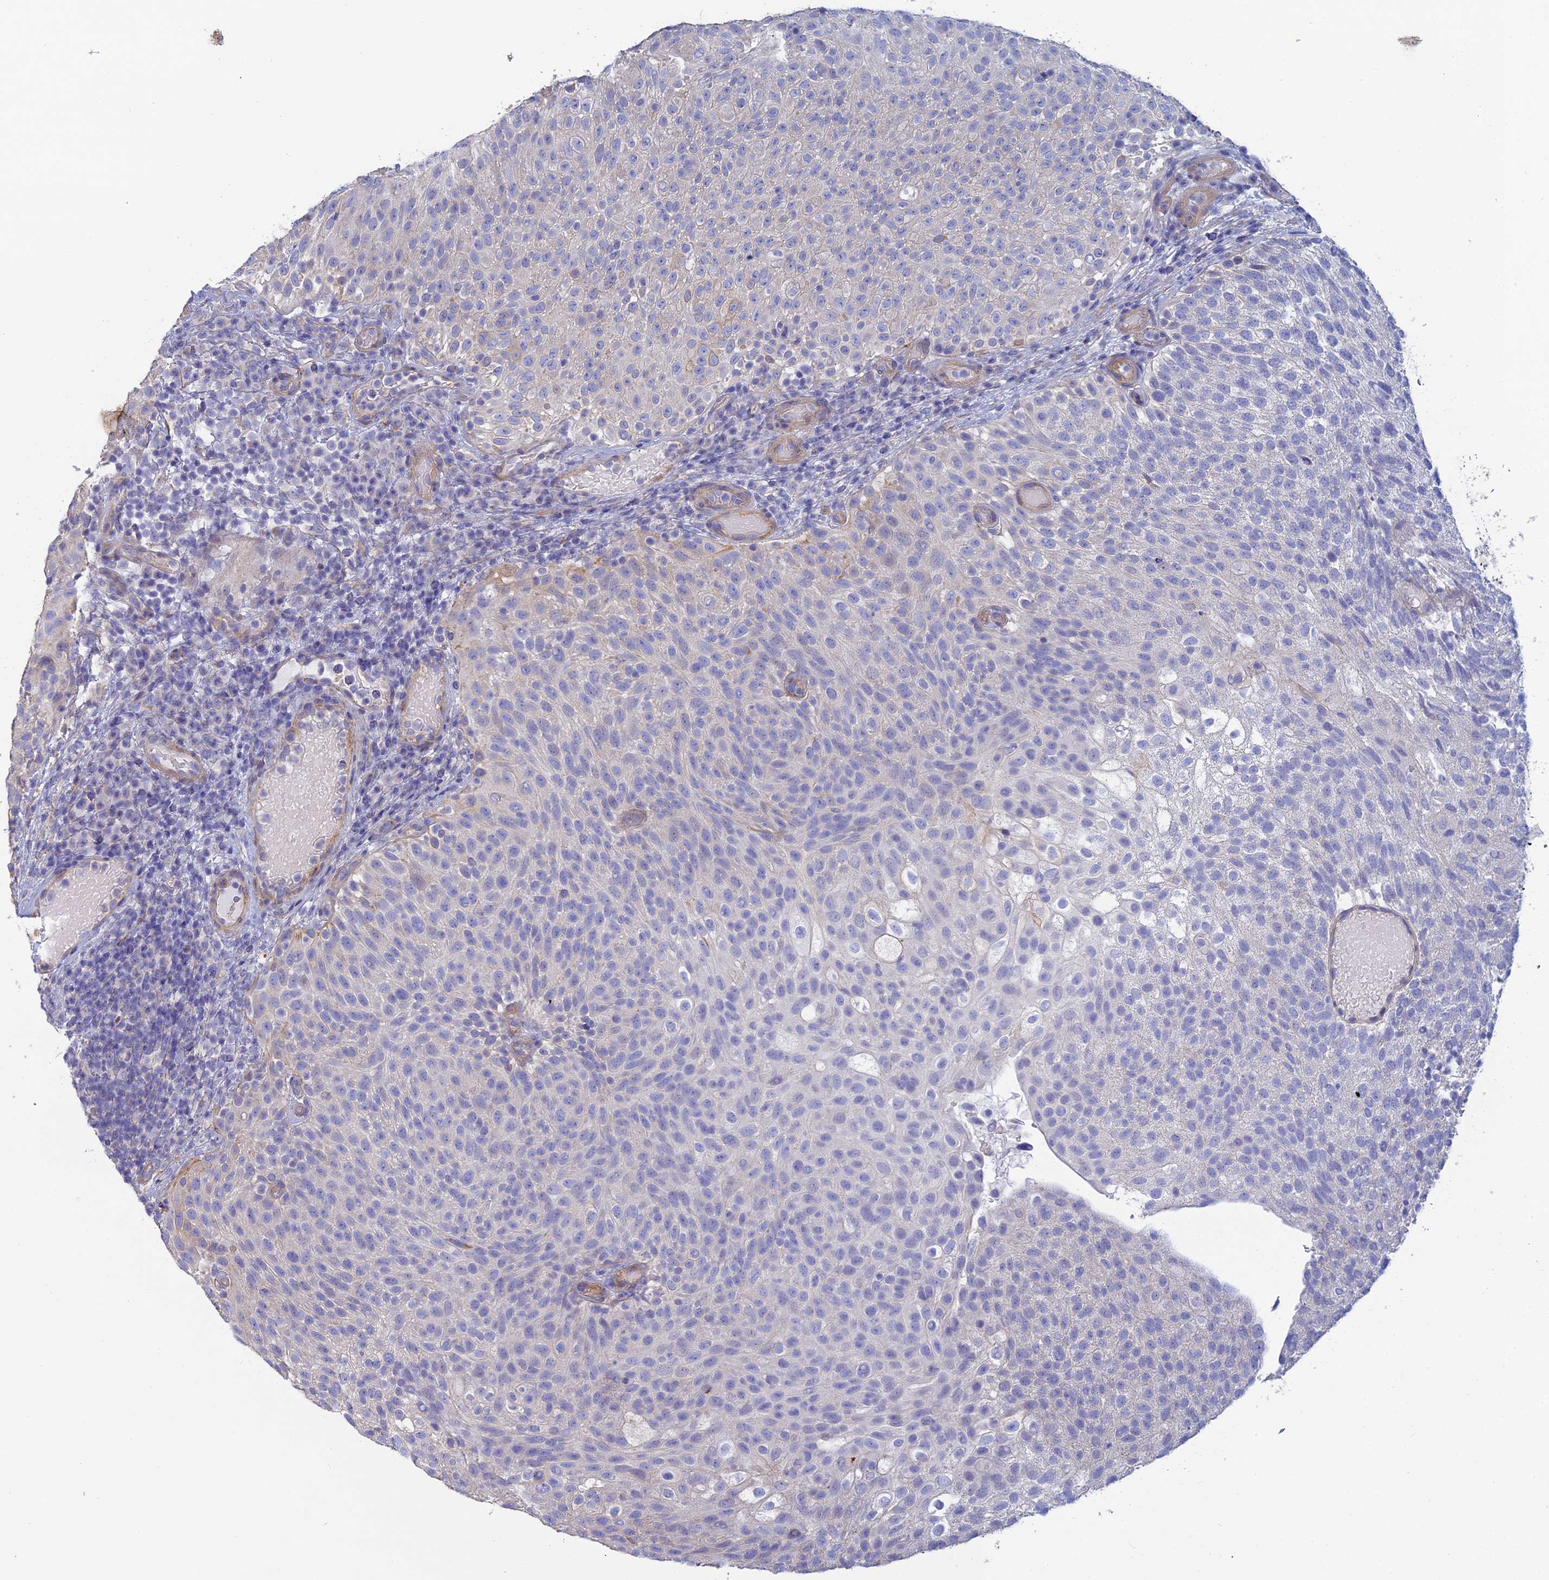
{"staining": {"intensity": "negative", "quantity": "none", "location": "none"}, "tissue": "urothelial cancer", "cell_type": "Tumor cells", "image_type": "cancer", "snomed": [{"axis": "morphology", "description": "Urothelial carcinoma, Low grade"}, {"axis": "topography", "description": "Urinary bladder"}], "caption": "Tumor cells show no significant staining in urothelial carcinoma (low-grade).", "gene": "PCDHA5", "patient": {"sex": "male", "age": 78}}